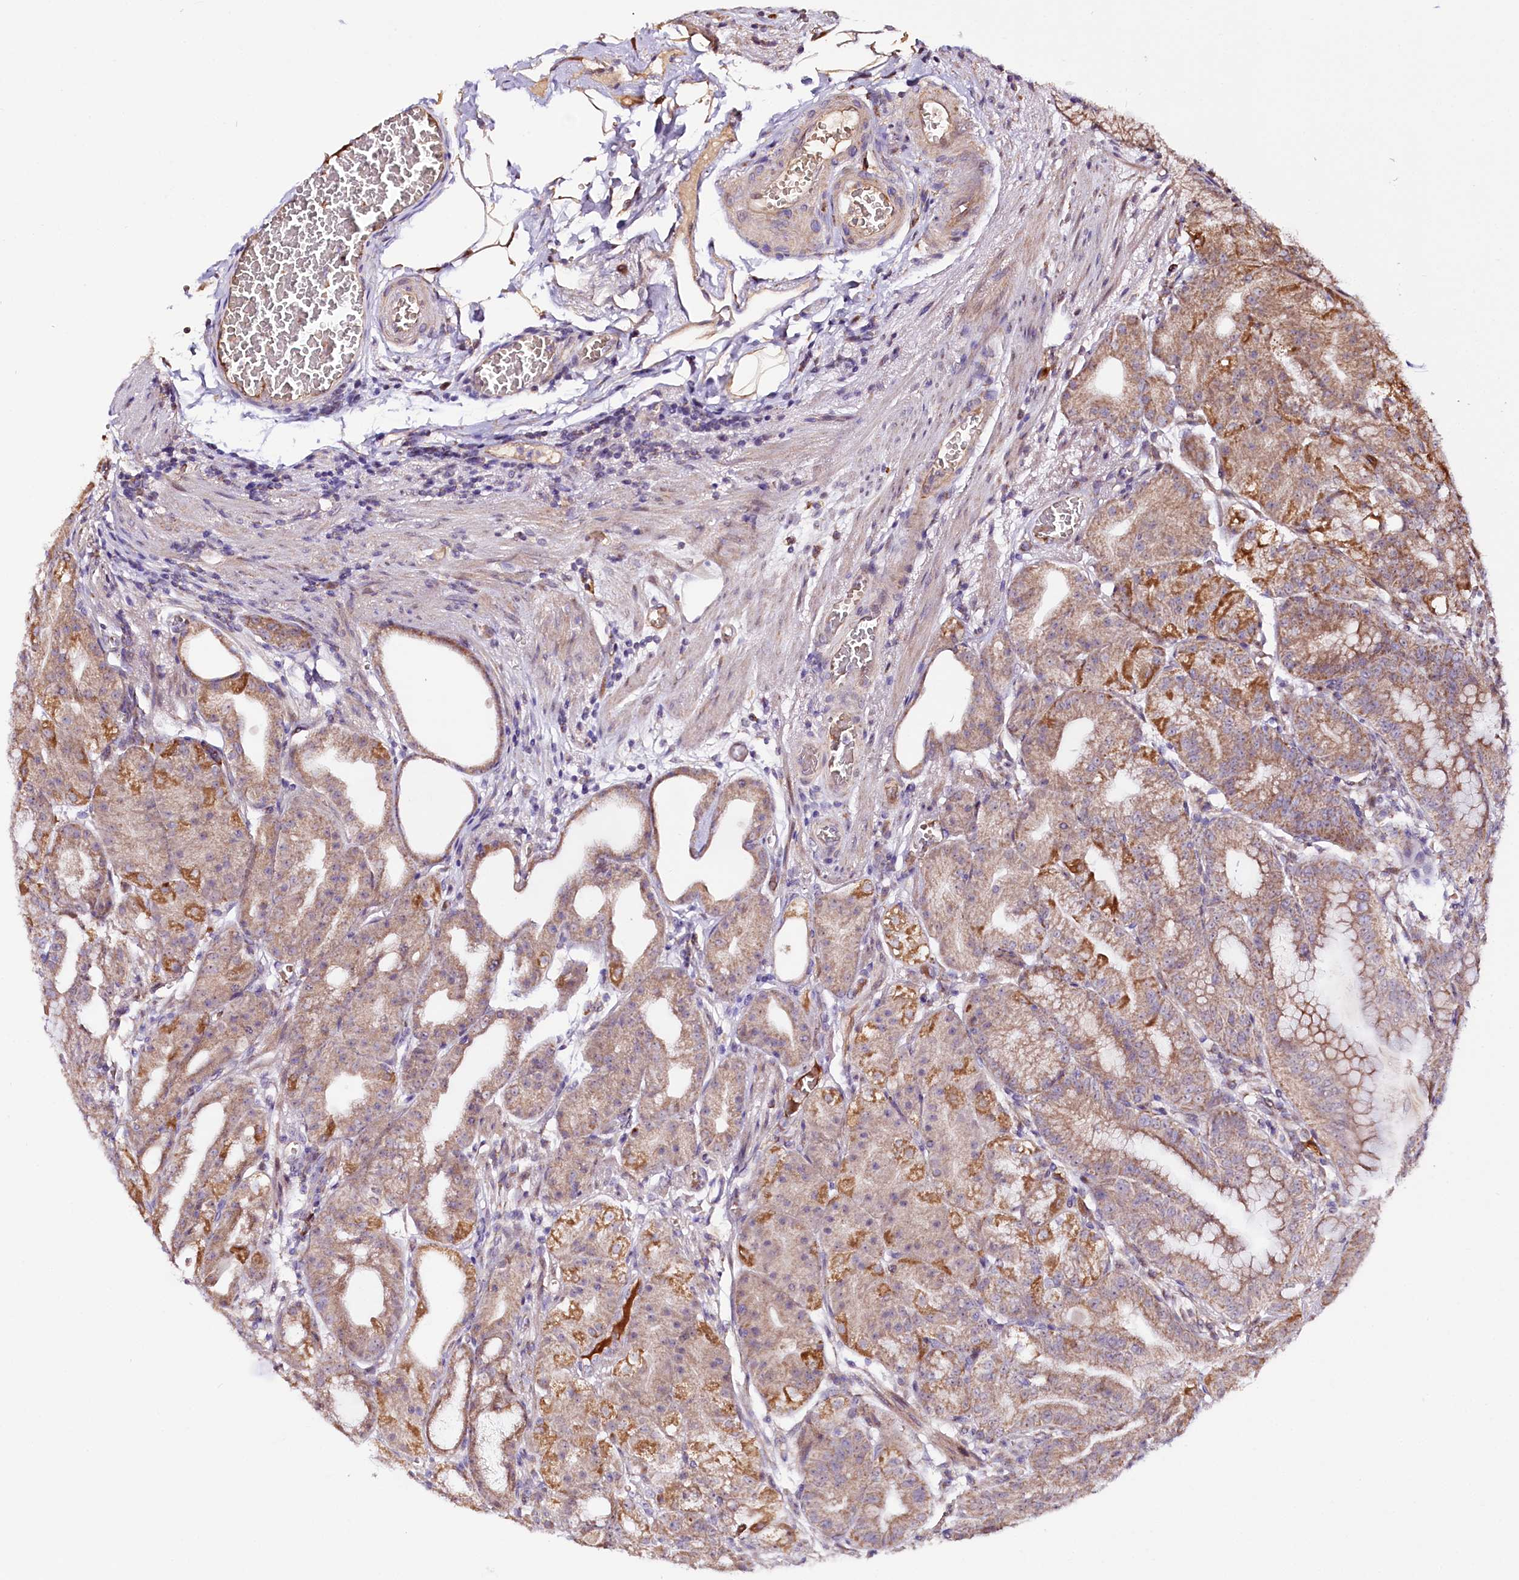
{"staining": {"intensity": "moderate", "quantity": ">75%", "location": "cytoplasmic/membranous"}, "tissue": "stomach", "cell_type": "Glandular cells", "image_type": "normal", "snomed": [{"axis": "morphology", "description": "Normal tissue, NOS"}, {"axis": "topography", "description": "Stomach, upper"}, {"axis": "topography", "description": "Stomach, lower"}], "caption": "Immunohistochemical staining of benign human stomach displays >75% levels of moderate cytoplasmic/membranous protein positivity in approximately >75% of glandular cells. (DAB IHC with brightfield microscopy, high magnification).", "gene": "ST7", "patient": {"sex": "male", "age": 71}}